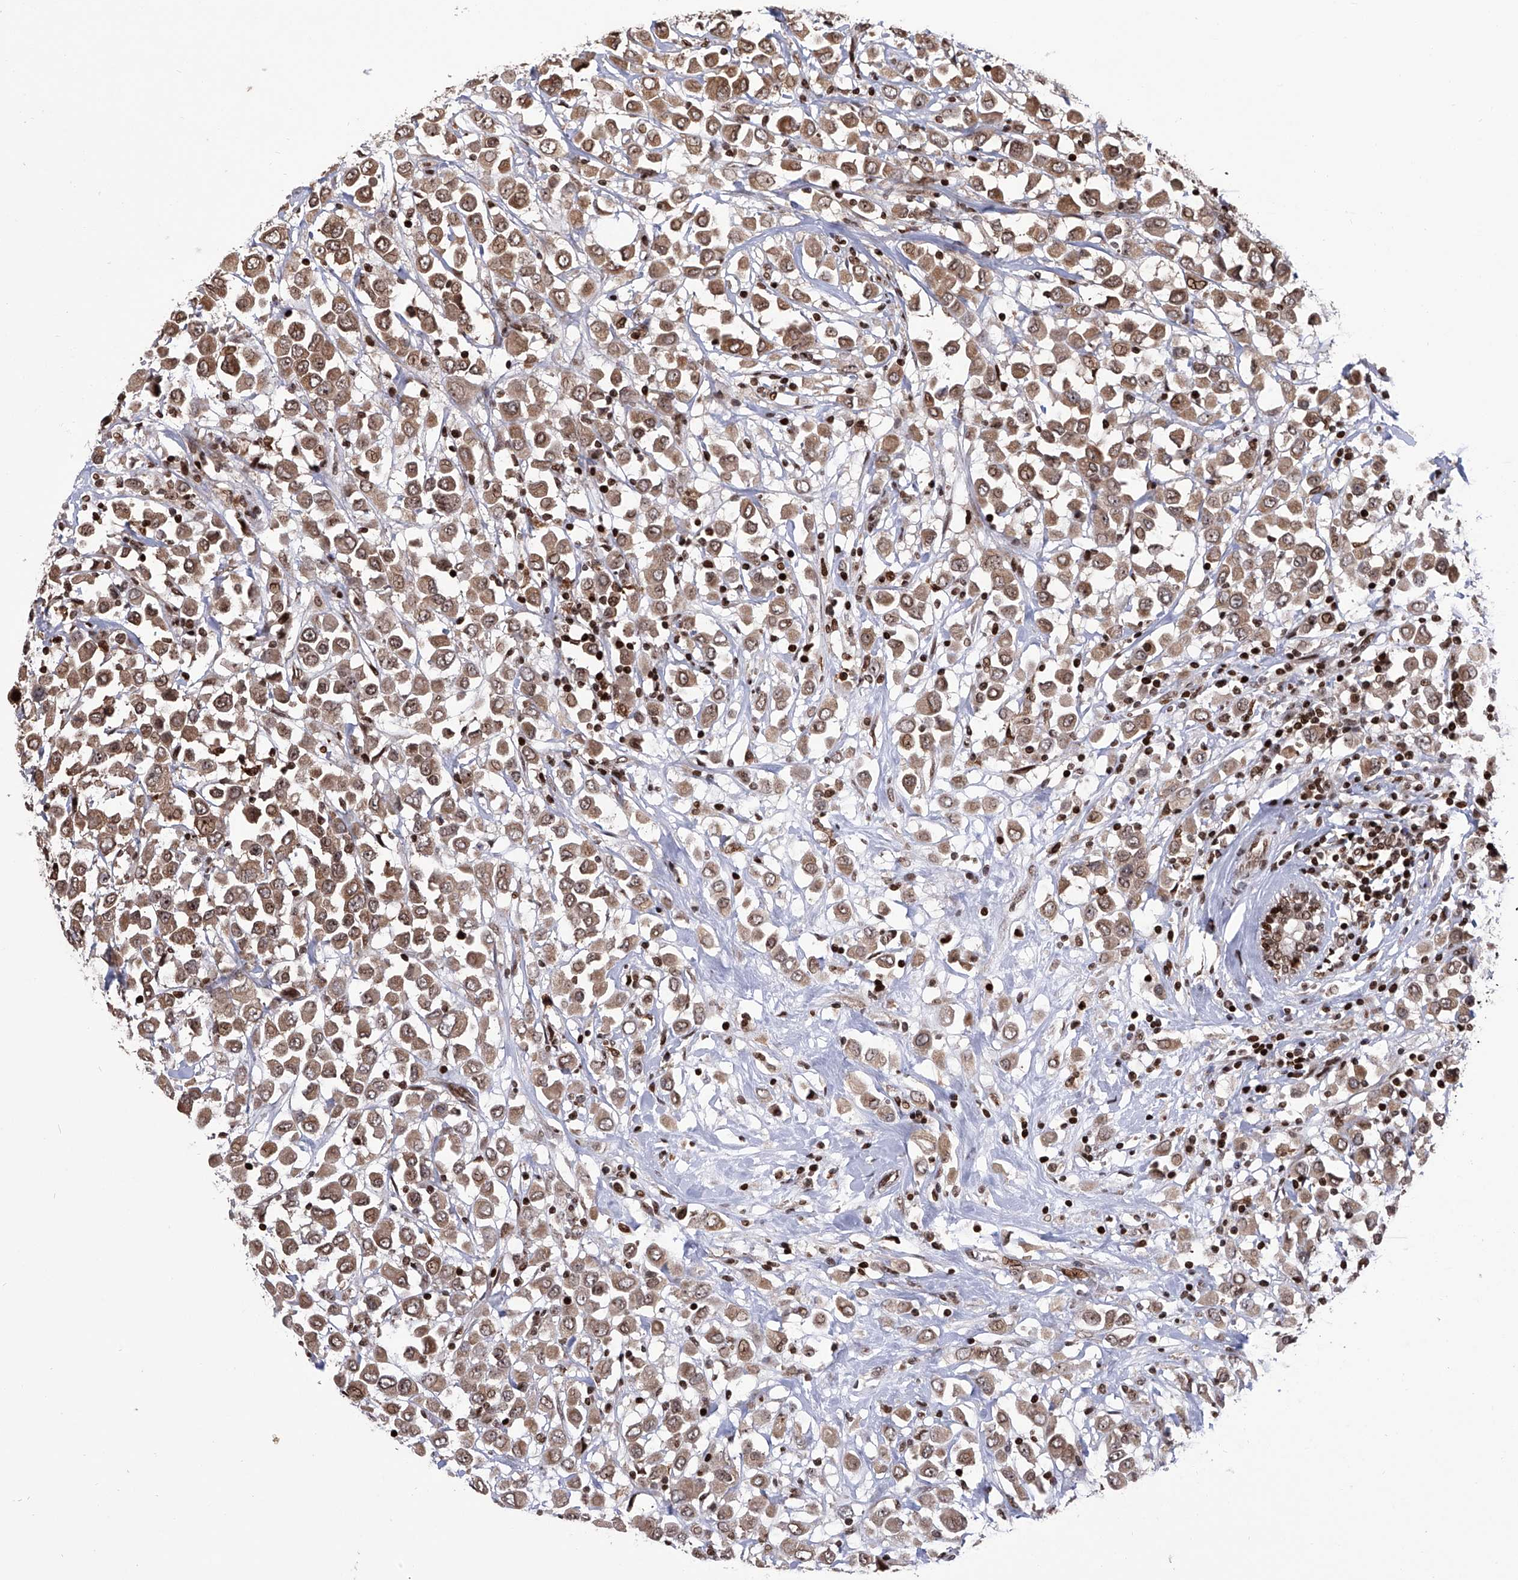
{"staining": {"intensity": "moderate", "quantity": ">75%", "location": "cytoplasmic/membranous,nuclear"}, "tissue": "breast cancer", "cell_type": "Tumor cells", "image_type": "cancer", "snomed": [{"axis": "morphology", "description": "Duct carcinoma"}, {"axis": "topography", "description": "Breast"}], "caption": "Protein analysis of infiltrating ductal carcinoma (breast) tissue reveals moderate cytoplasmic/membranous and nuclear positivity in approximately >75% of tumor cells.", "gene": "PAK1IP1", "patient": {"sex": "female", "age": 61}}